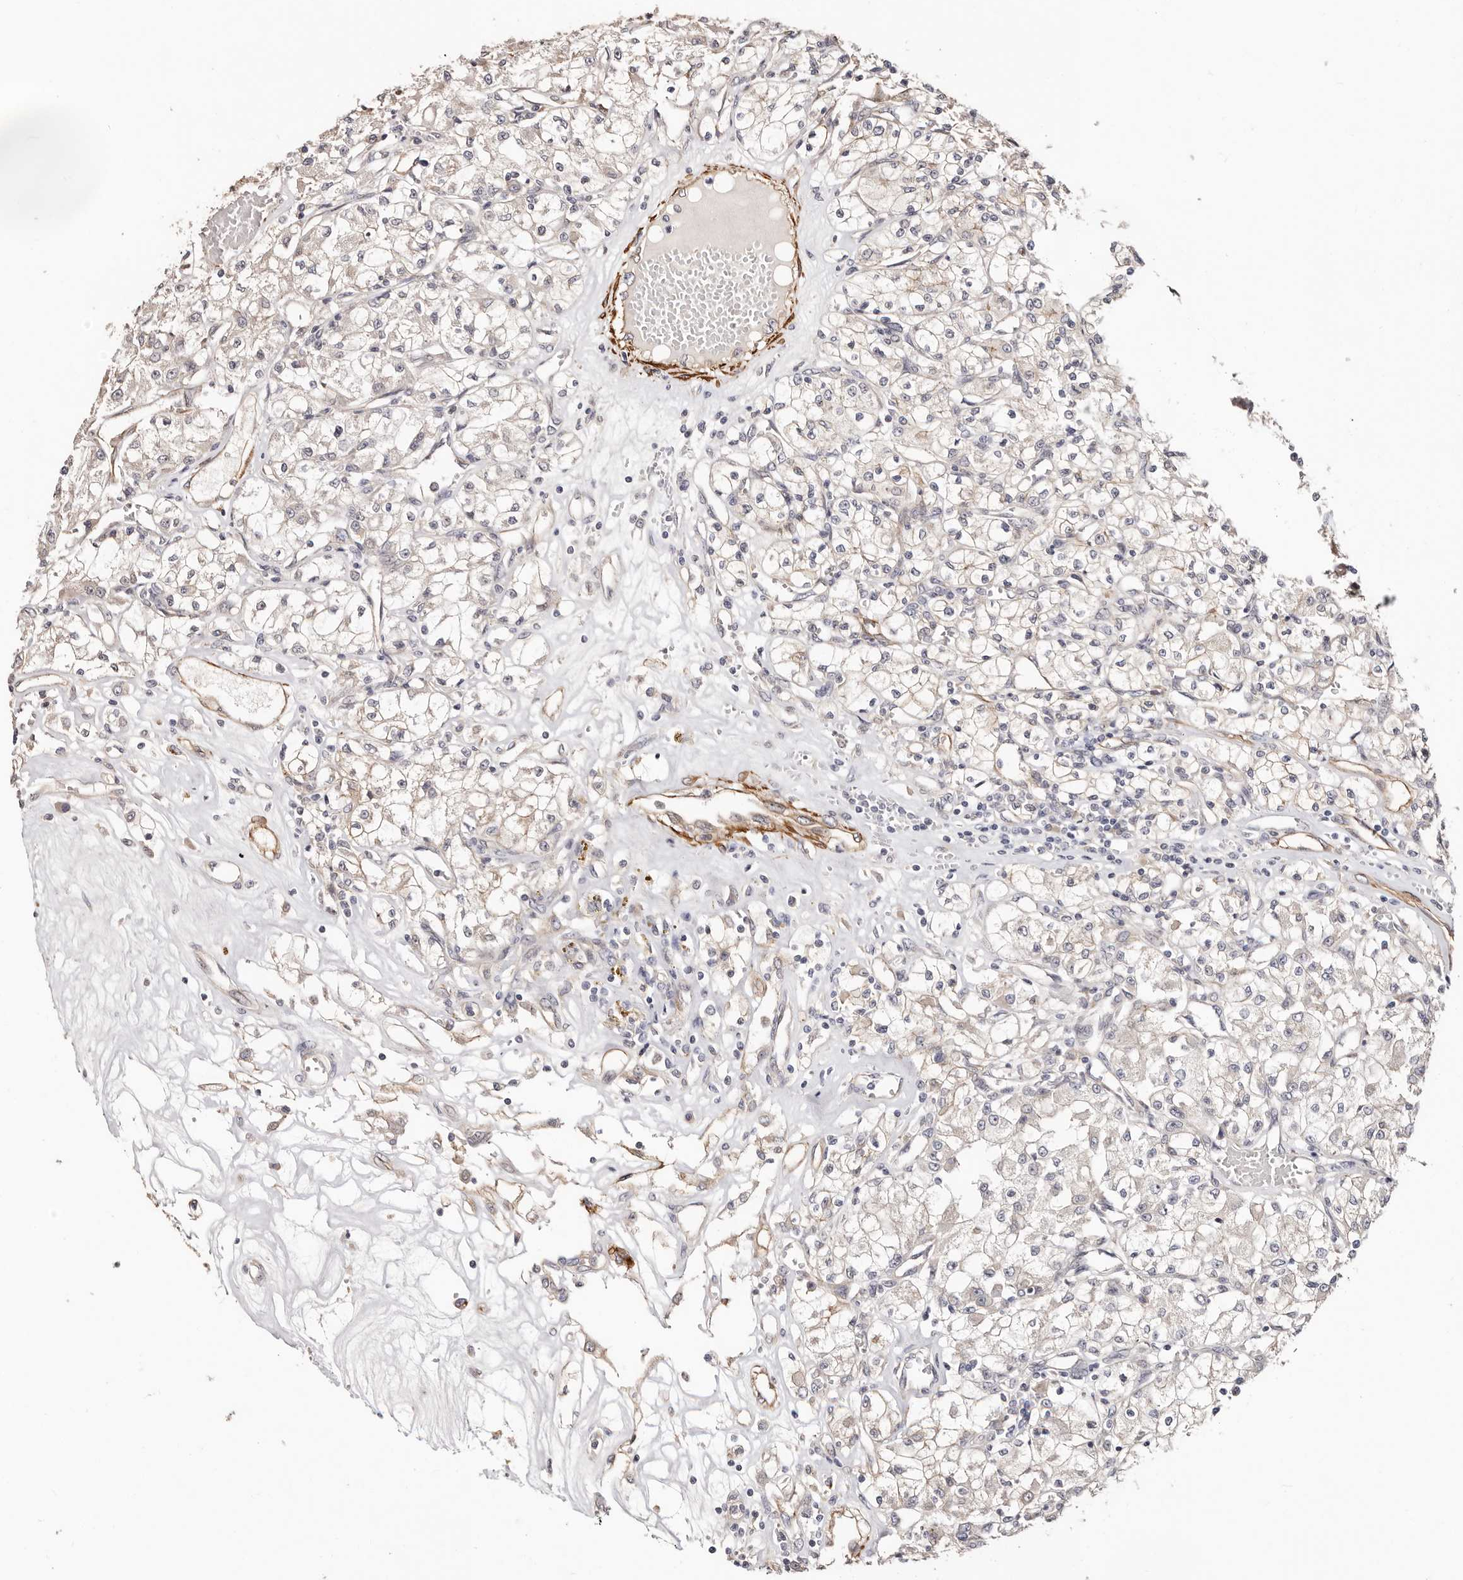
{"staining": {"intensity": "negative", "quantity": "none", "location": "none"}, "tissue": "renal cancer", "cell_type": "Tumor cells", "image_type": "cancer", "snomed": [{"axis": "morphology", "description": "Adenocarcinoma, NOS"}, {"axis": "topography", "description": "Kidney"}], "caption": "Tumor cells show no significant staining in renal cancer (adenocarcinoma). (DAB immunohistochemistry (IHC) with hematoxylin counter stain).", "gene": "TRIP13", "patient": {"sex": "female", "age": 59}}